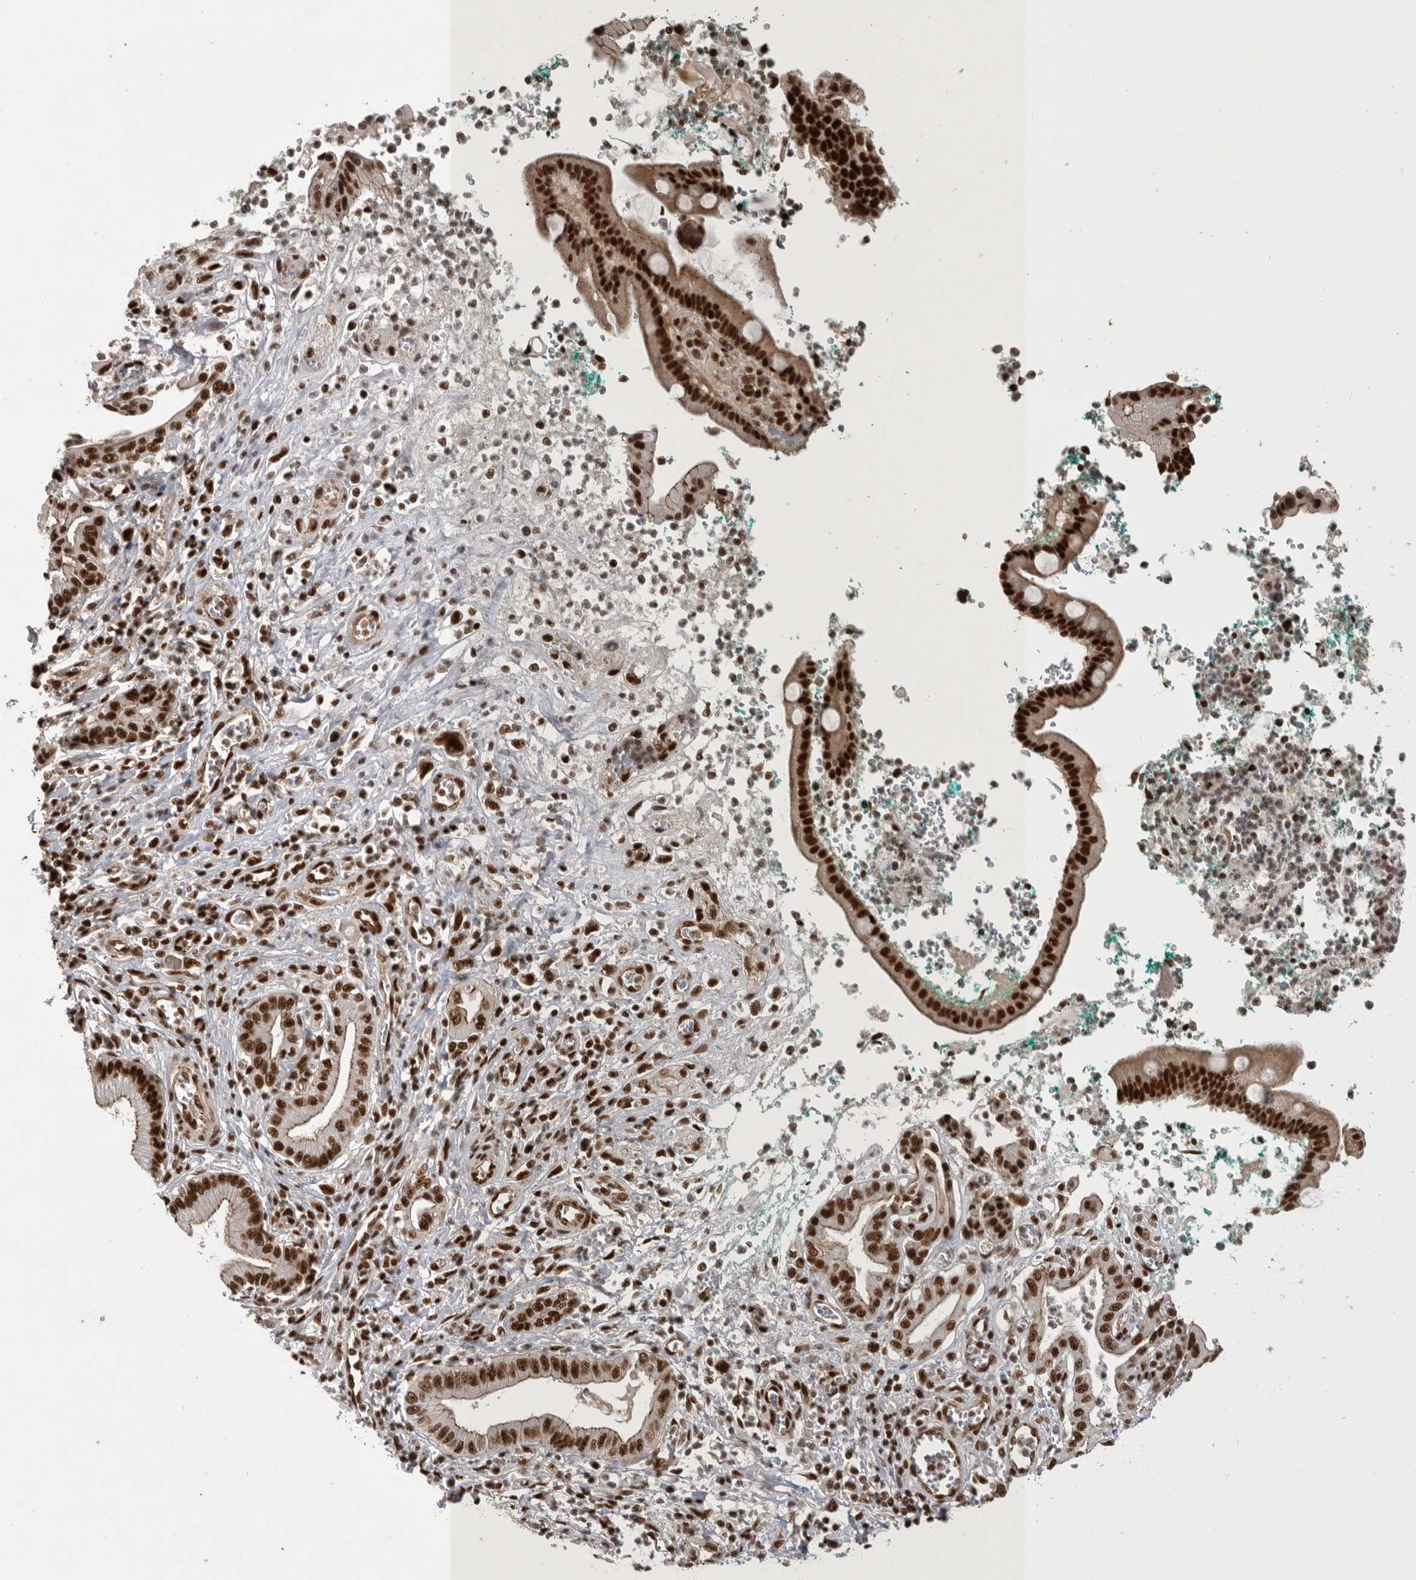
{"staining": {"intensity": "strong", "quantity": ">75%", "location": "nuclear"}, "tissue": "pancreatic cancer", "cell_type": "Tumor cells", "image_type": "cancer", "snomed": [{"axis": "morphology", "description": "Adenocarcinoma, NOS"}, {"axis": "topography", "description": "Pancreas"}], "caption": "Tumor cells display high levels of strong nuclear staining in about >75% of cells in adenocarcinoma (pancreatic). Immunohistochemistry stains the protein of interest in brown and the nuclei are stained blue.", "gene": "CBLL1", "patient": {"sex": "male", "age": 78}}